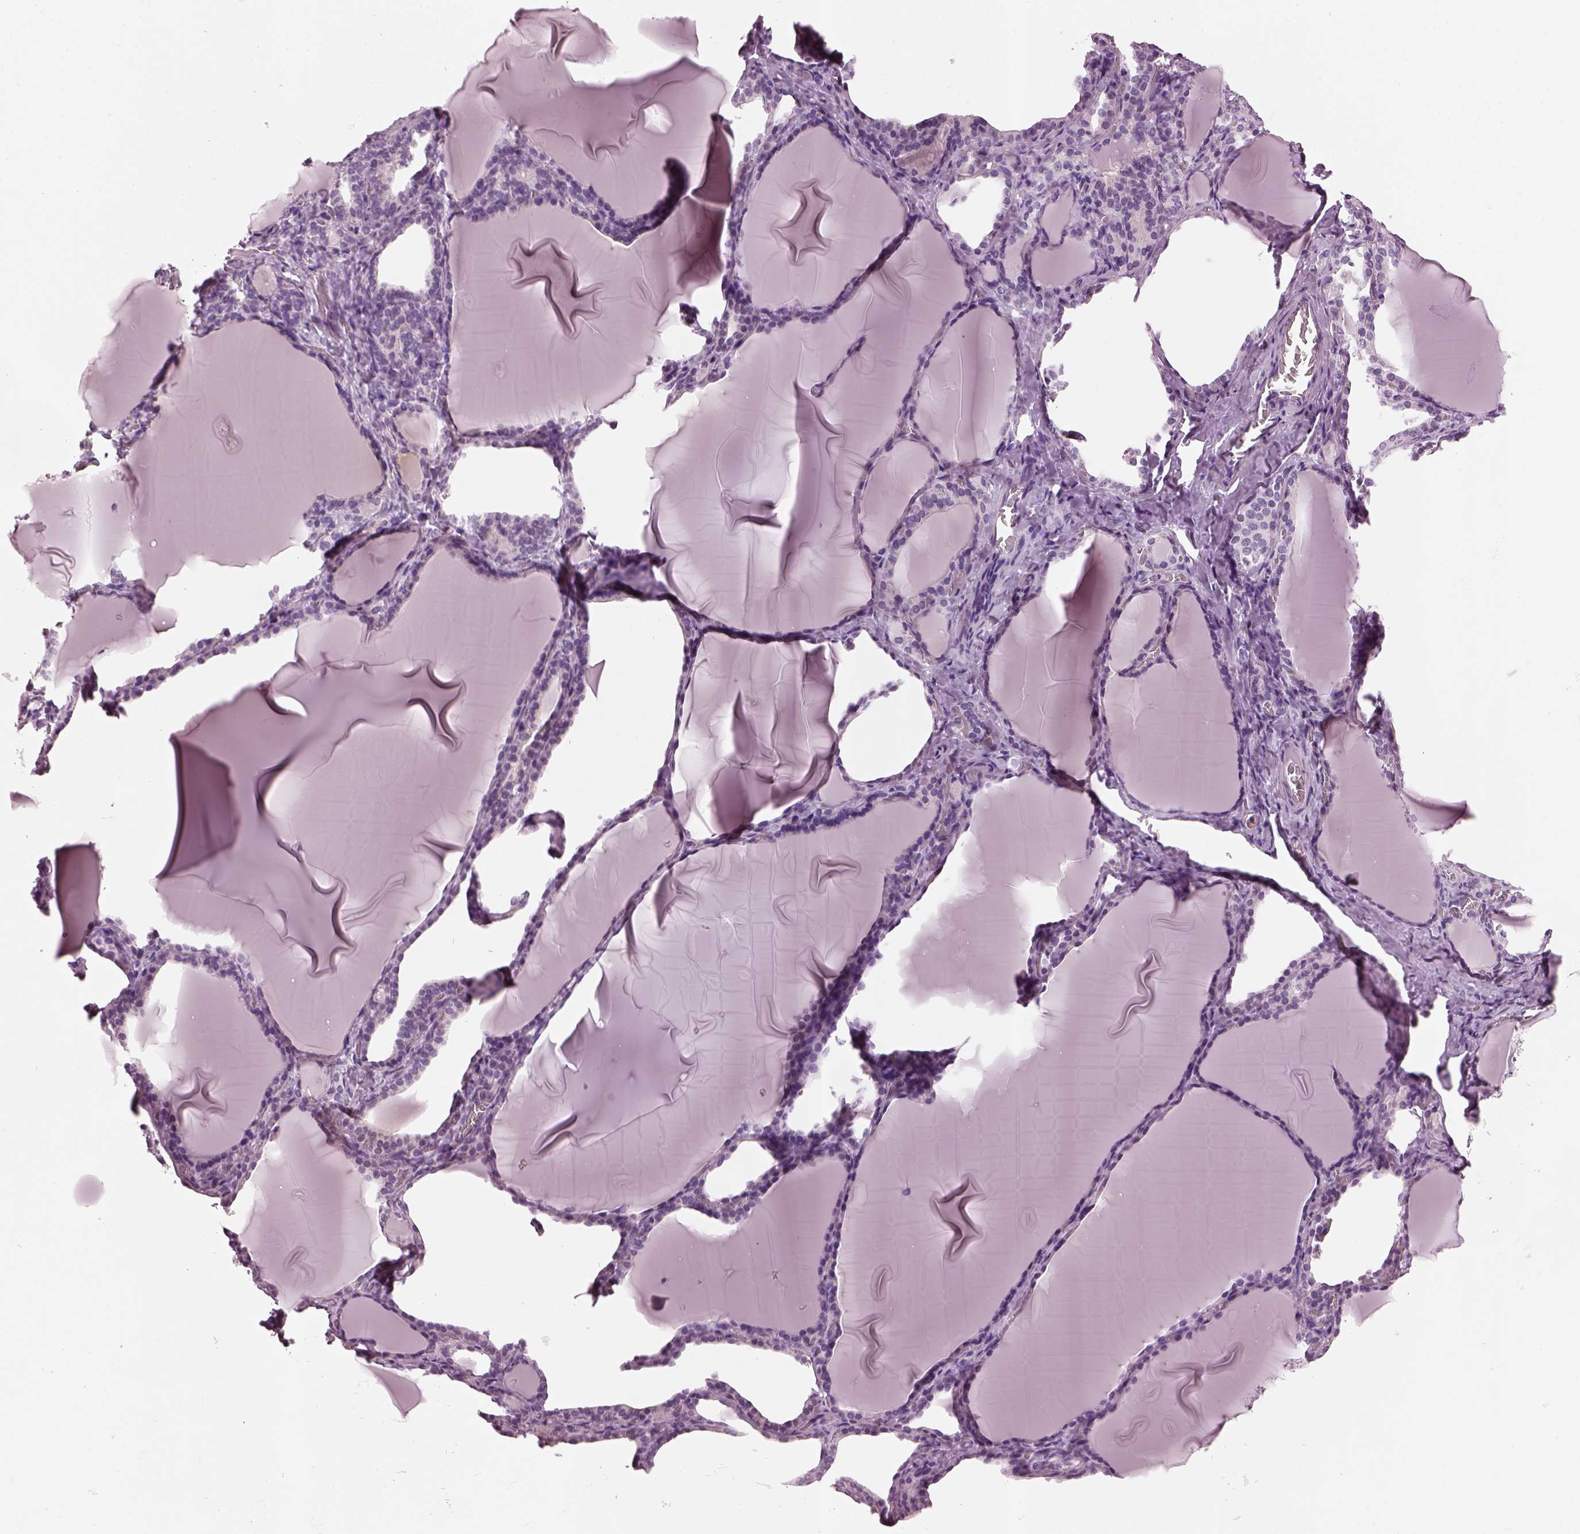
{"staining": {"intensity": "negative", "quantity": "none", "location": "none"}, "tissue": "thyroid gland", "cell_type": "Glandular cells", "image_type": "normal", "snomed": [{"axis": "morphology", "description": "Normal tissue, NOS"}, {"axis": "morphology", "description": "Hyperplasia, NOS"}, {"axis": "topography", "description": "Thyroid gland"}], "caption": "This is a histopathology image of IHC staining of benign thyroid gland, which shows no expression in glandular cells. The staining was performed using DAB (3,3'-diaminobenzidine) to visualize the protein expression in brown, while the nuclei were stained in blue with hematoxylin (Magnification: 20x).", "gene": "SLC6A17", "patient": {"sex": "female", "age": 27}}